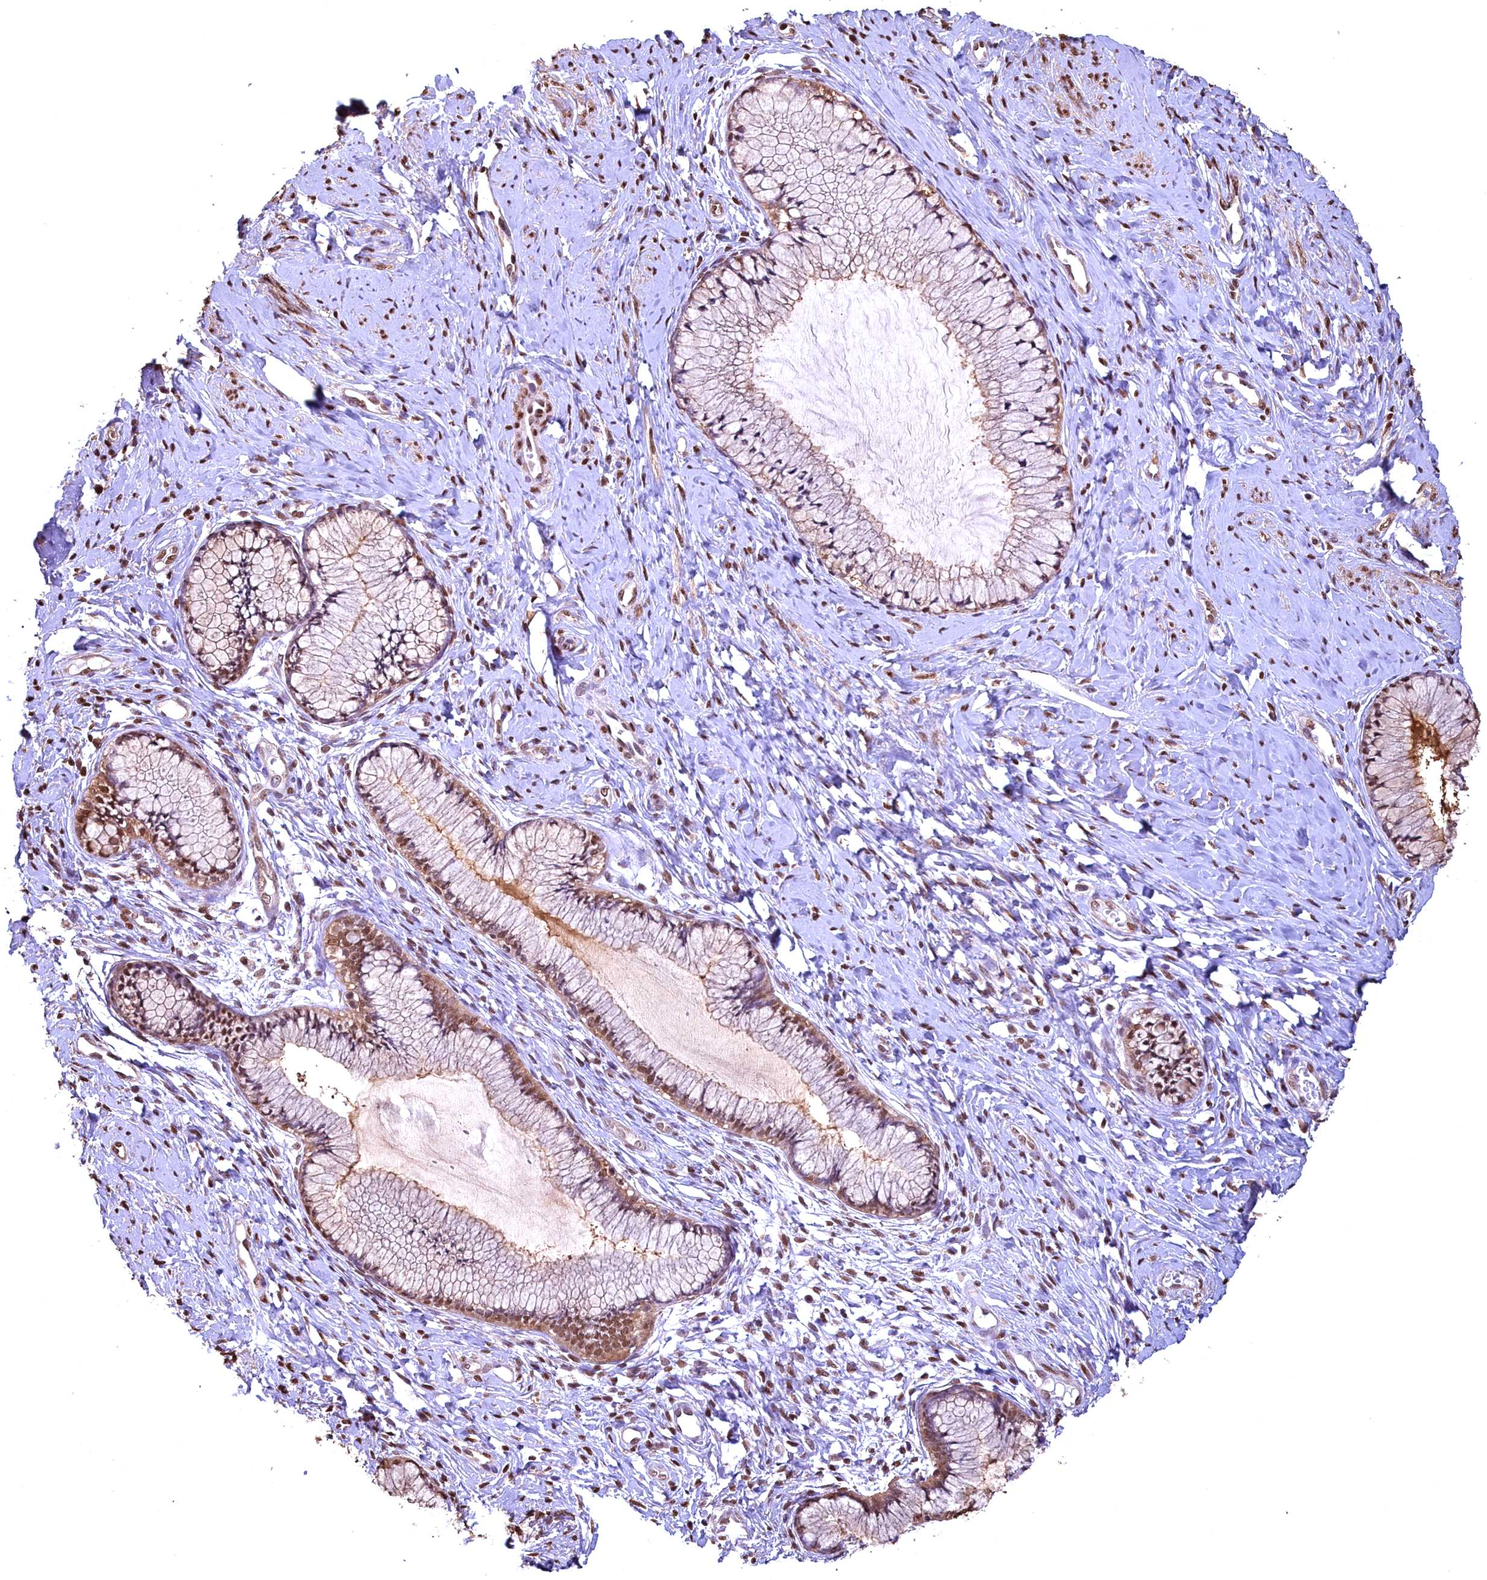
{"staining": {"intensity": "moderate", "quantity": ">75%", "location": "cytoplasmic/membranous,nuclear"}, "tissue": "cervix", "cell_type": "Glandular cells", "image_type": "normal", "snomed": [{"axis": "morphology", "description": "Normal tissue, NOS"}, {"axis": "topography", "description": "Cervix"}], "caption": "A high-resolution image shows immunohistochemistry staining of normal cervix, which exhibits moderate cytoplasmic/membranous,nuclear expression in approximately >75% of glandular cells. (Brightfield microscopy of DAB IHC at high magnification).", "gene": "GAPDH", "patient": {"sex": "female", "age": 42}}